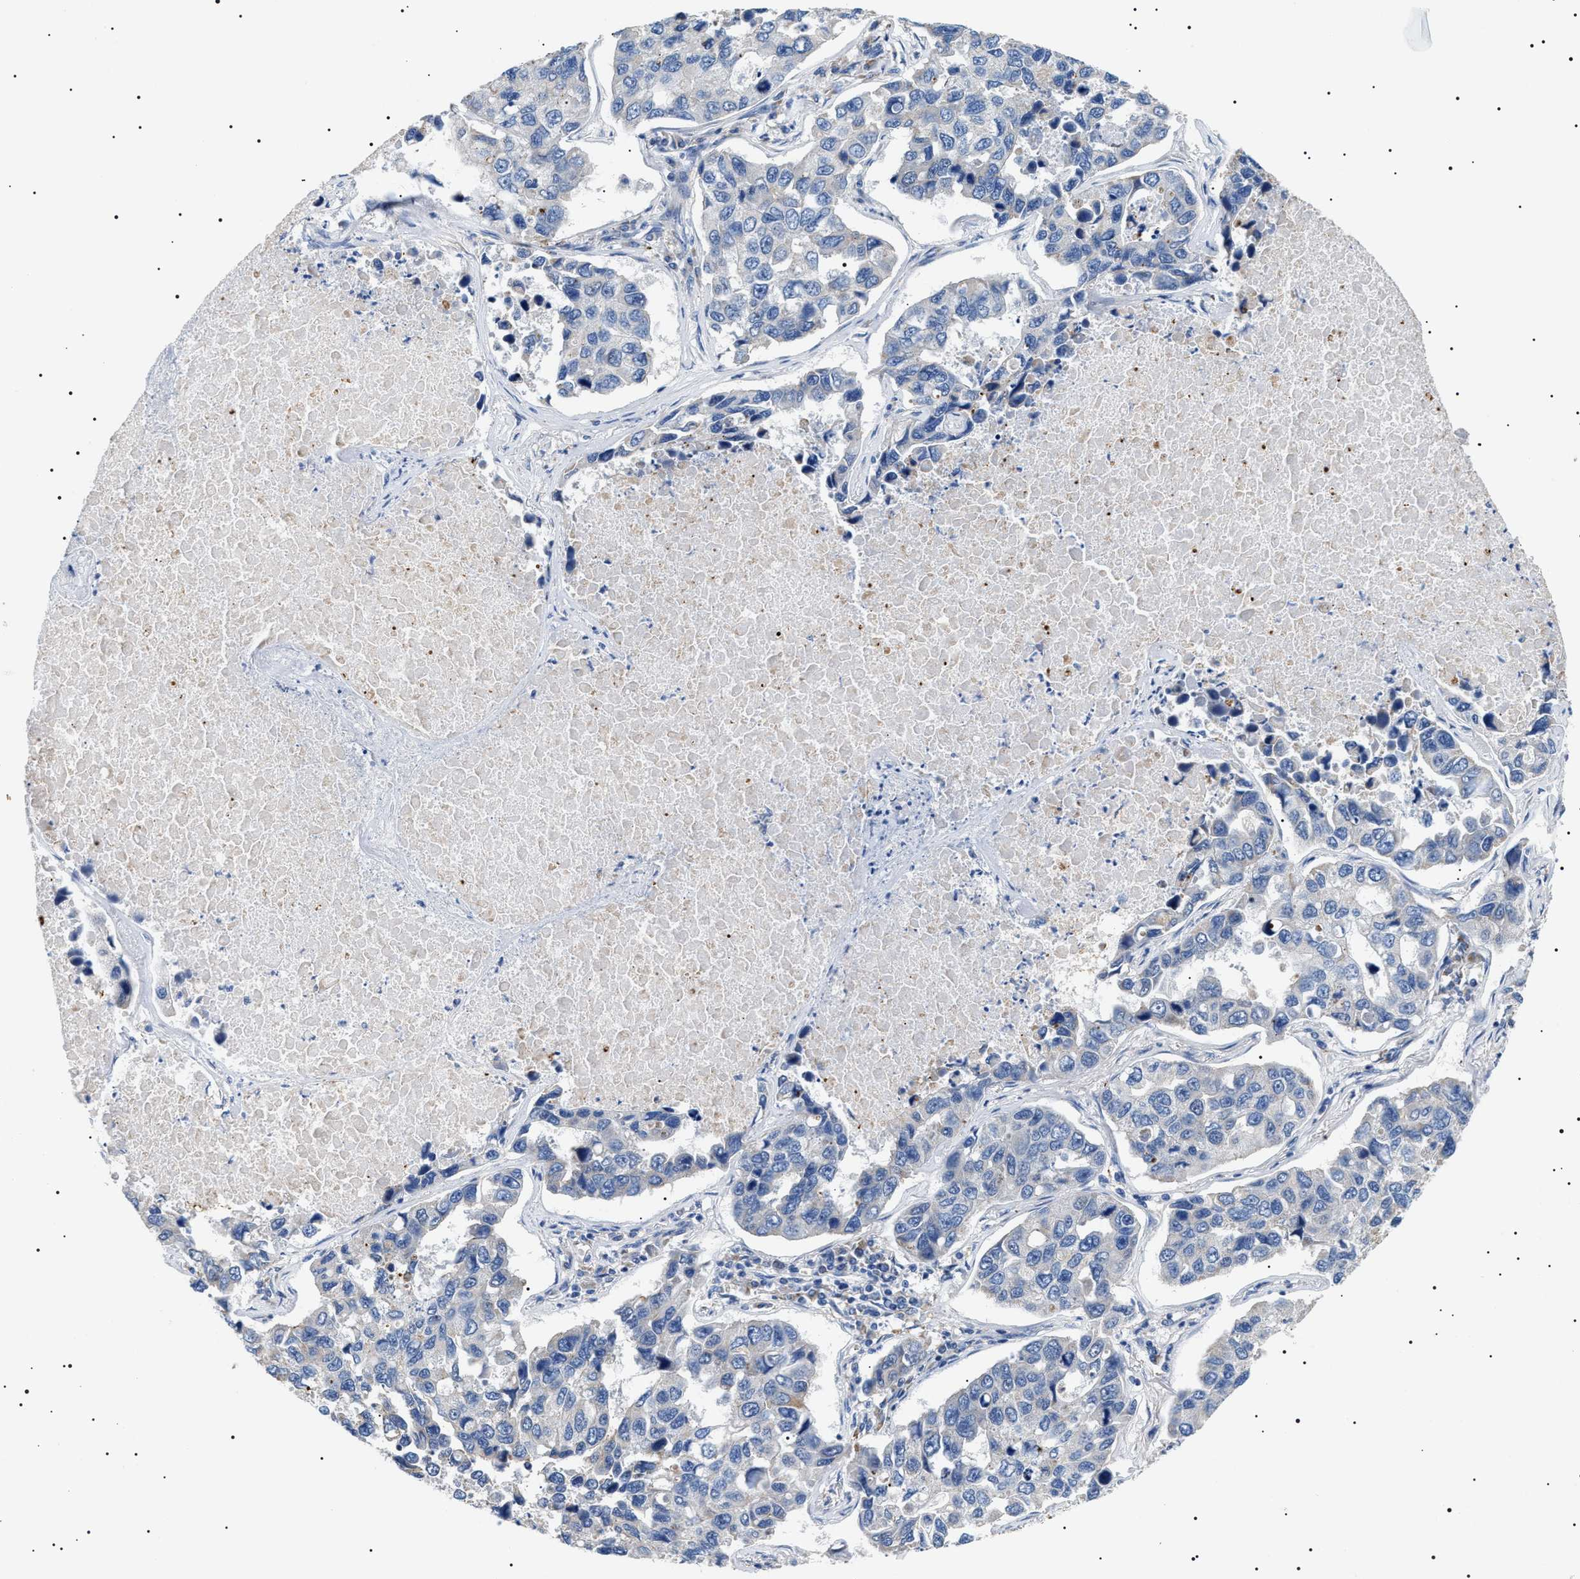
{"staining": {"intensity": "negative", "quantity": "none", "location": "none"}, "tissue": "lung cancer", "cell_type": "Tumor cells", "image_type": "cancer", "snomed": [{"axis": "morphology", "description": "Adenocarcinoma, NOS"}, {"axis": "topography", "description": "Lung"}], "caption": "Protein analysis of adenocarcinoma (lung) shows no significant expression in tumor cells.", "gene": "TMEM222", "patient": {"sex": "male", "age": 64}}